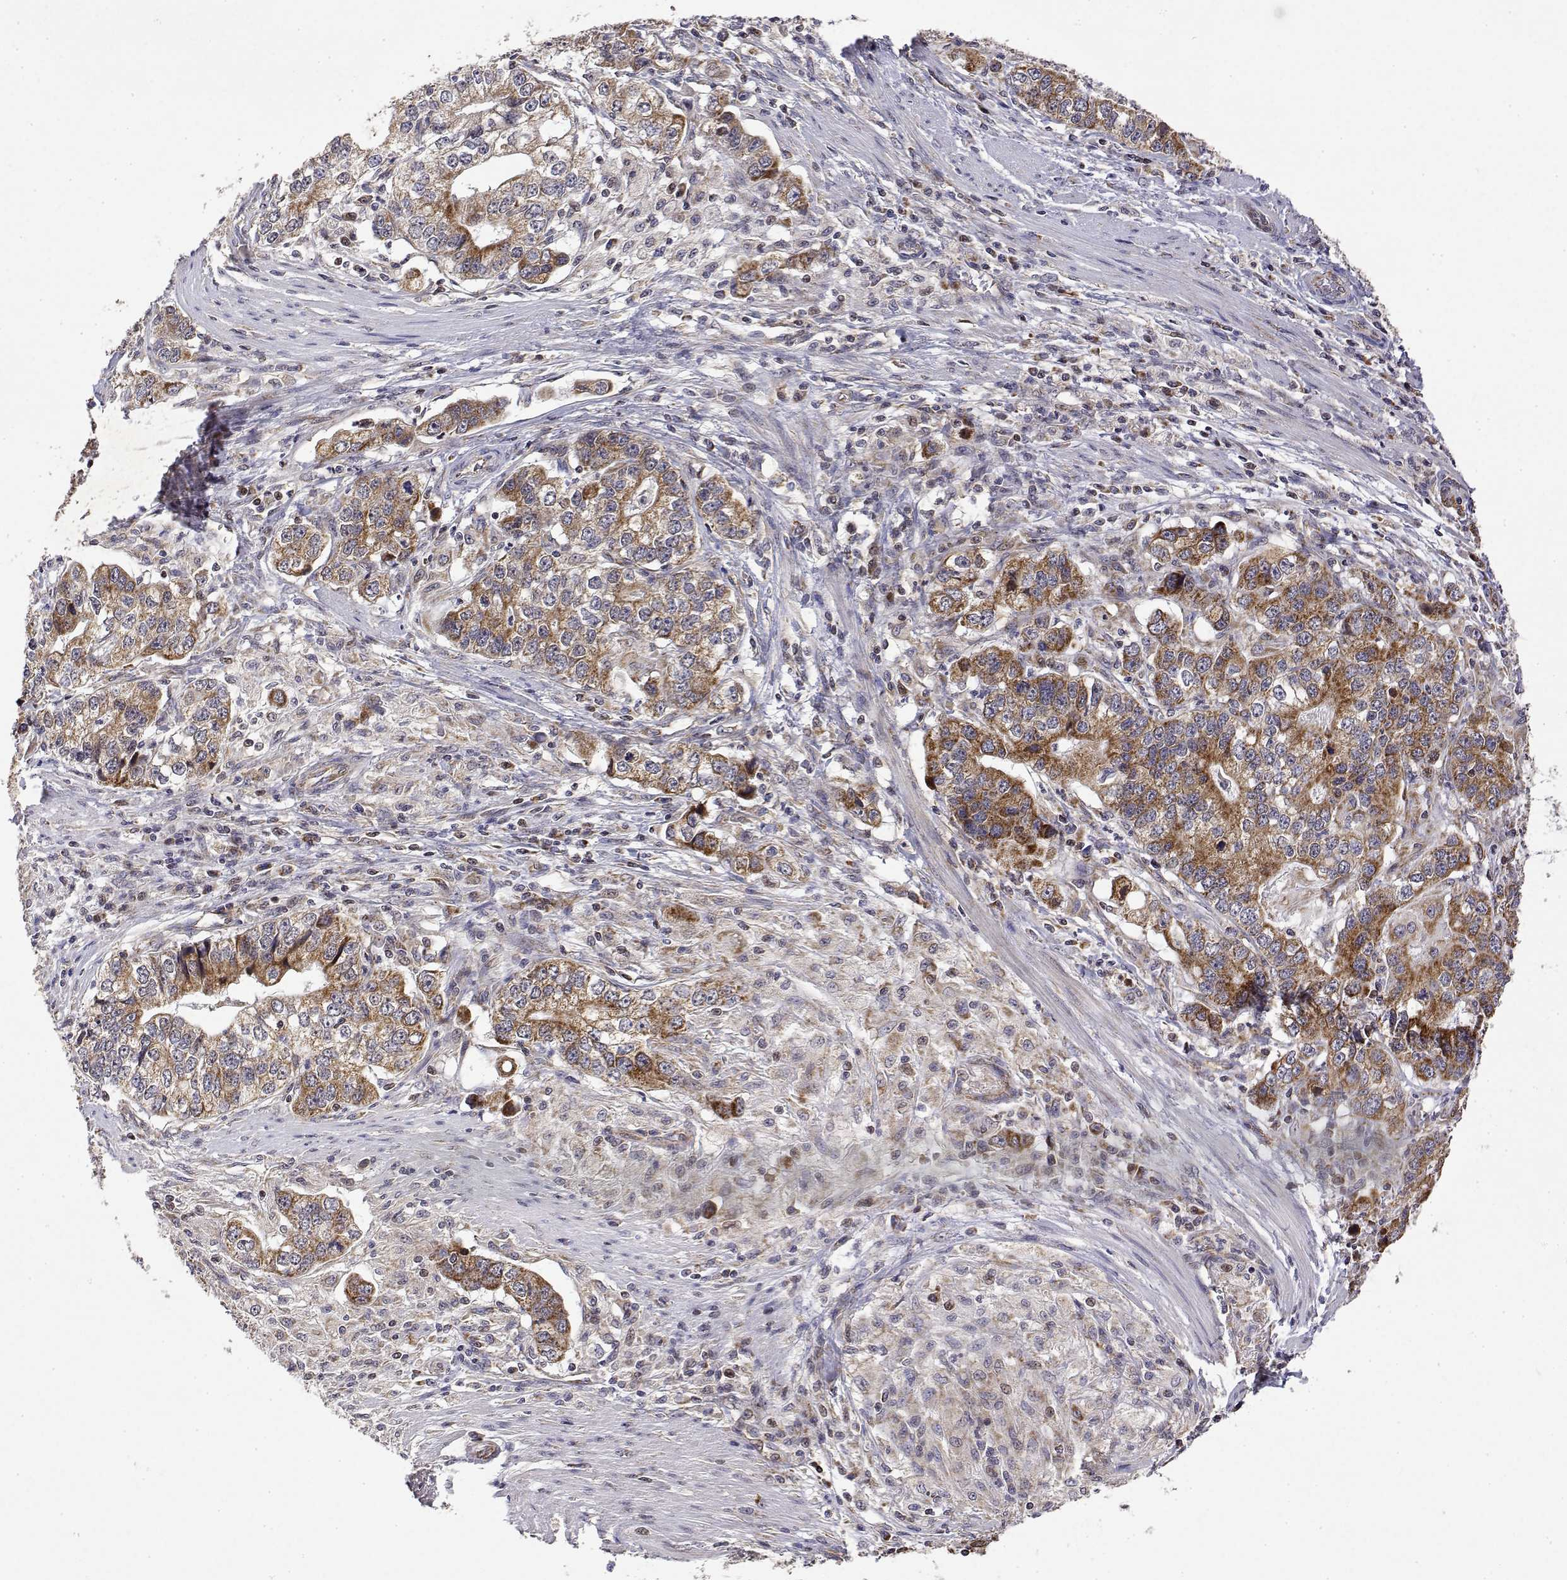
{"staining": {"intensity": "moderate", "quantity": "25%-75%", "location": "cytoplasmic/membranous"}, "tissue": "stomach cancer", "cell_type": "Tumor cells", "image_type": "cancer", "snomed": [{"axis": "morphology", "description": "Adenocarcinoma, NOS"}, {"axis": "topography", "description": "Stomach, lower"}], "caption": "Immunohistochemistry of stomach cancer reveals medium levels of moderate cytoplasmic/membranous expression in about 25%-75% of tumor cells.", "gene": "GADD45GIP1", "patient": {"sex": "female", "age": 72}}